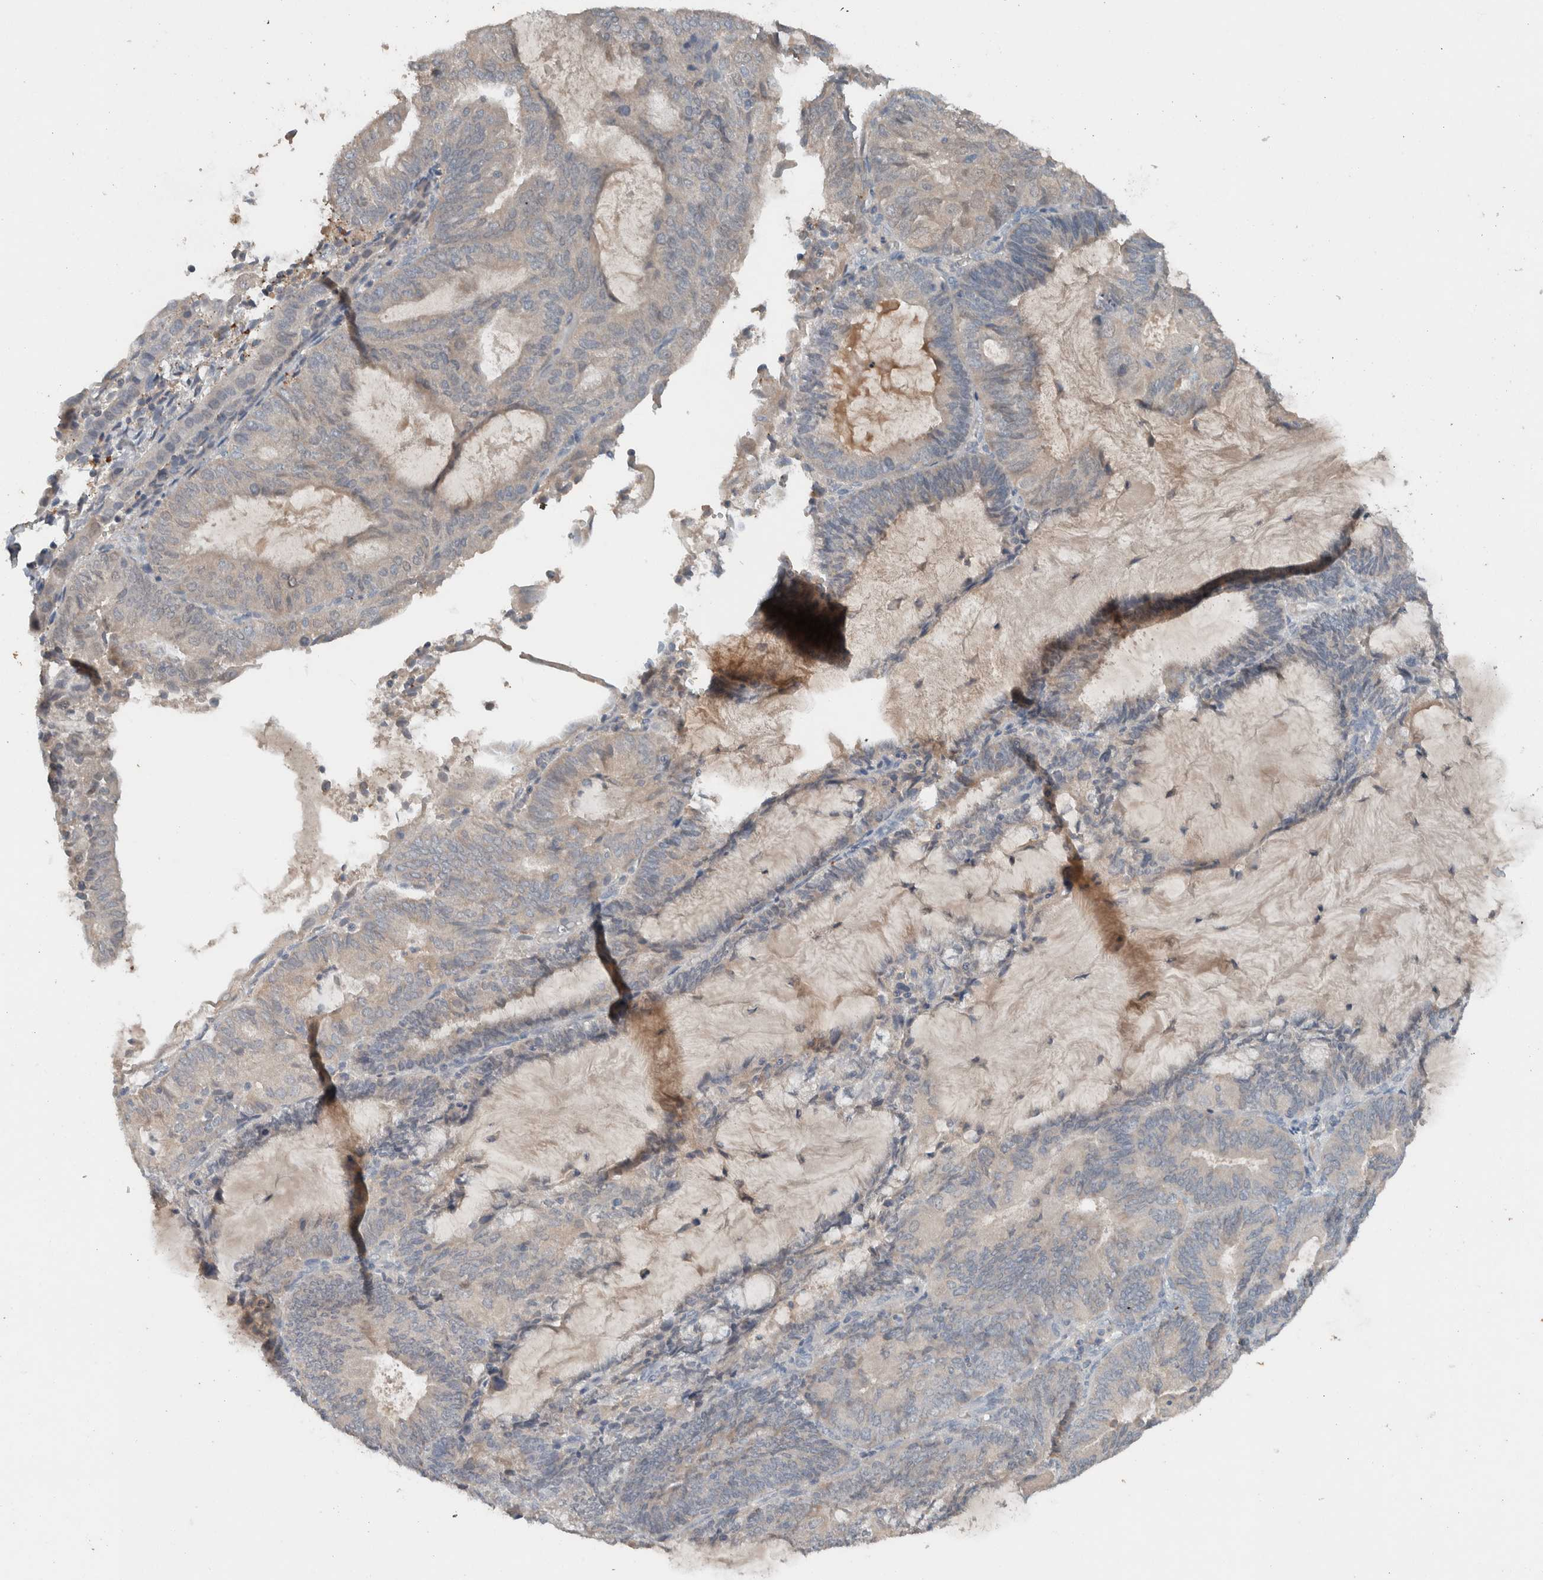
{"staining": {"intensity": "negative", "quantity": "none", "location": "none"}, "tissue": "endometrial cancer", "cell_type": "Tumor cells", "image_type": "cancer", "snomed": [{"axis": "morphology", "description": "Adenocarcinoma, NOS"}, {"axis": "topography", "description": "Endometrium"}], "caption": "This histopathology image is of adenocarcinoma (endometrial) stained with IHC to label a protein in brown with the nuclei are counter-stained blue. There is no staining in tumor cells.", "gene": "UGCG", "patient": {"sex": "female", "age": 81}}